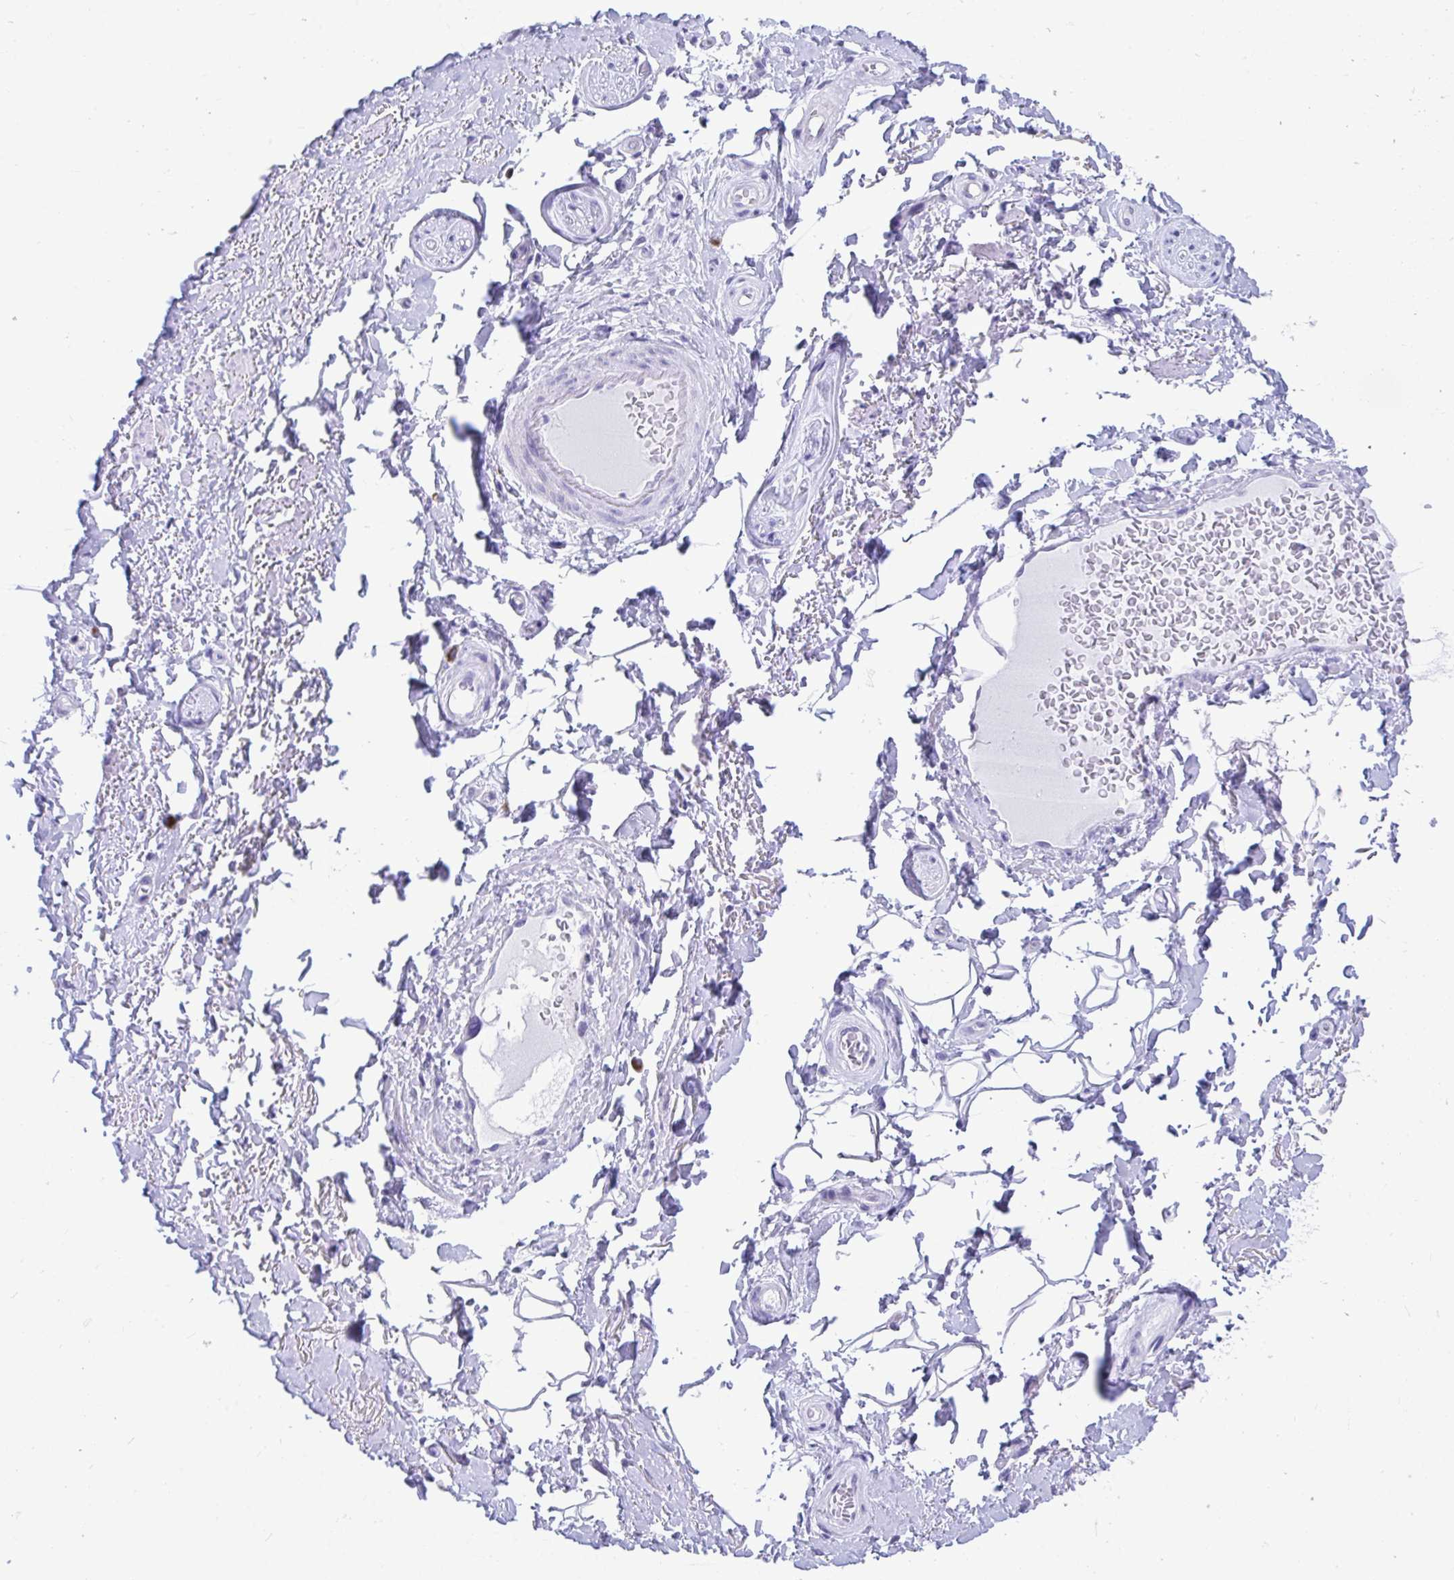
{"staining": {"intensity": "negative", "quantity": "none", "location": "none"}, "tissue": "adipose tissue", "cell_type": "Adipocytes", "image_type": "normal", "snomed": [{"axis": "morphology", "description": "Normal tissue, NOS"}, {"axis": "topography", "description": "Peripheral nerve tissue"}], "caption": "Immunohistochemistry of normal adipose tissue displays no staining in adipocytes.", "gene": "SHISA8", "patient": {"sex": "male", "age": 51}}